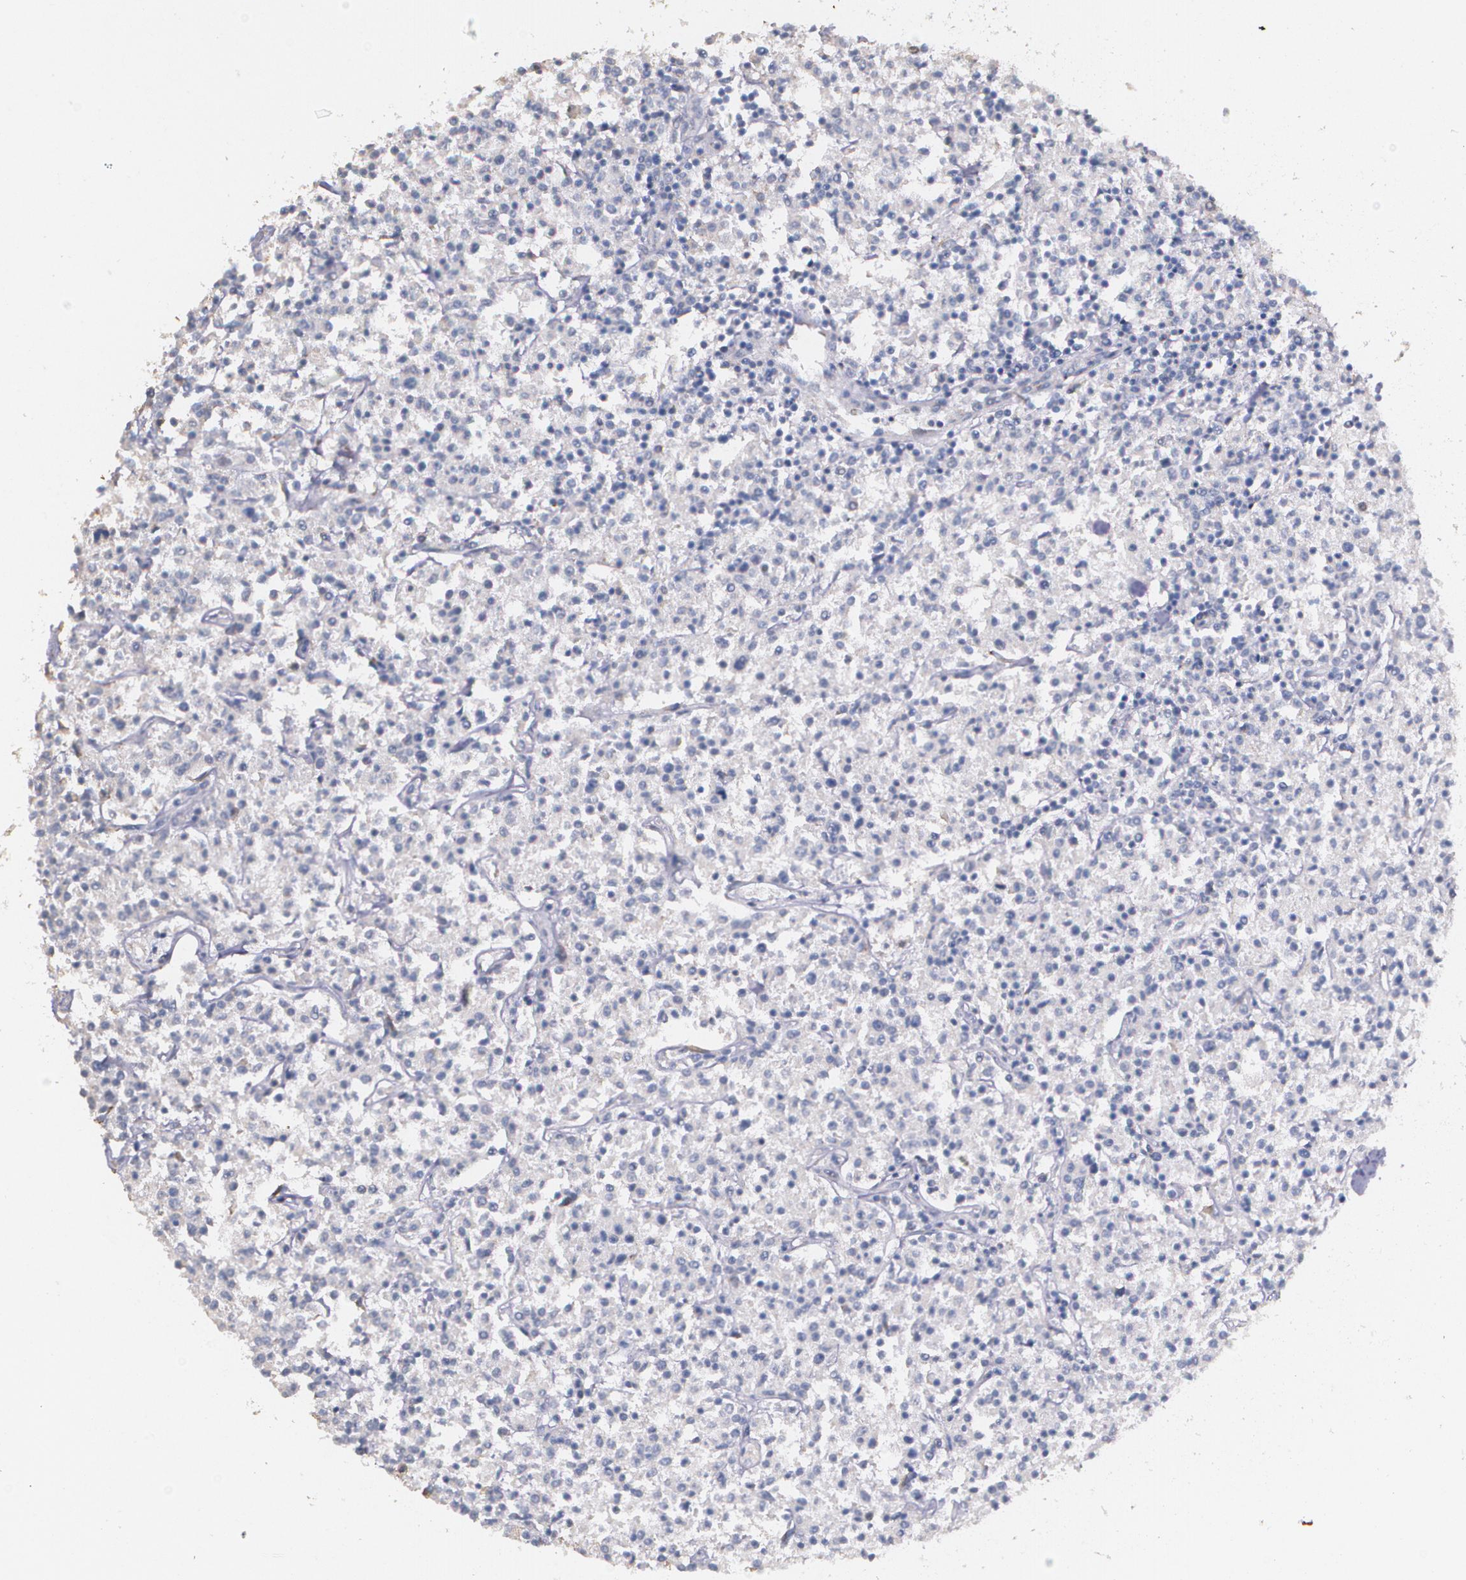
{"staining": {"intensity": "negative", "quantity": "none", "location": "none"}, "tissue": "lymphoma", "cell_type": "Tumor cells", "image_type": "cancer", "snomed": [{"axis": "morphology", "description": "Malignant lymphoma, non-Hodgkin's type, Low grade"}, {"axis": "topography", "description": "Small intestine"}], "caption": "Lymphoma stained for a protein using IHC displays no positivity tumor cells.", "gene": "ATF3", "patient": {"sex": "female", "age": 59}}